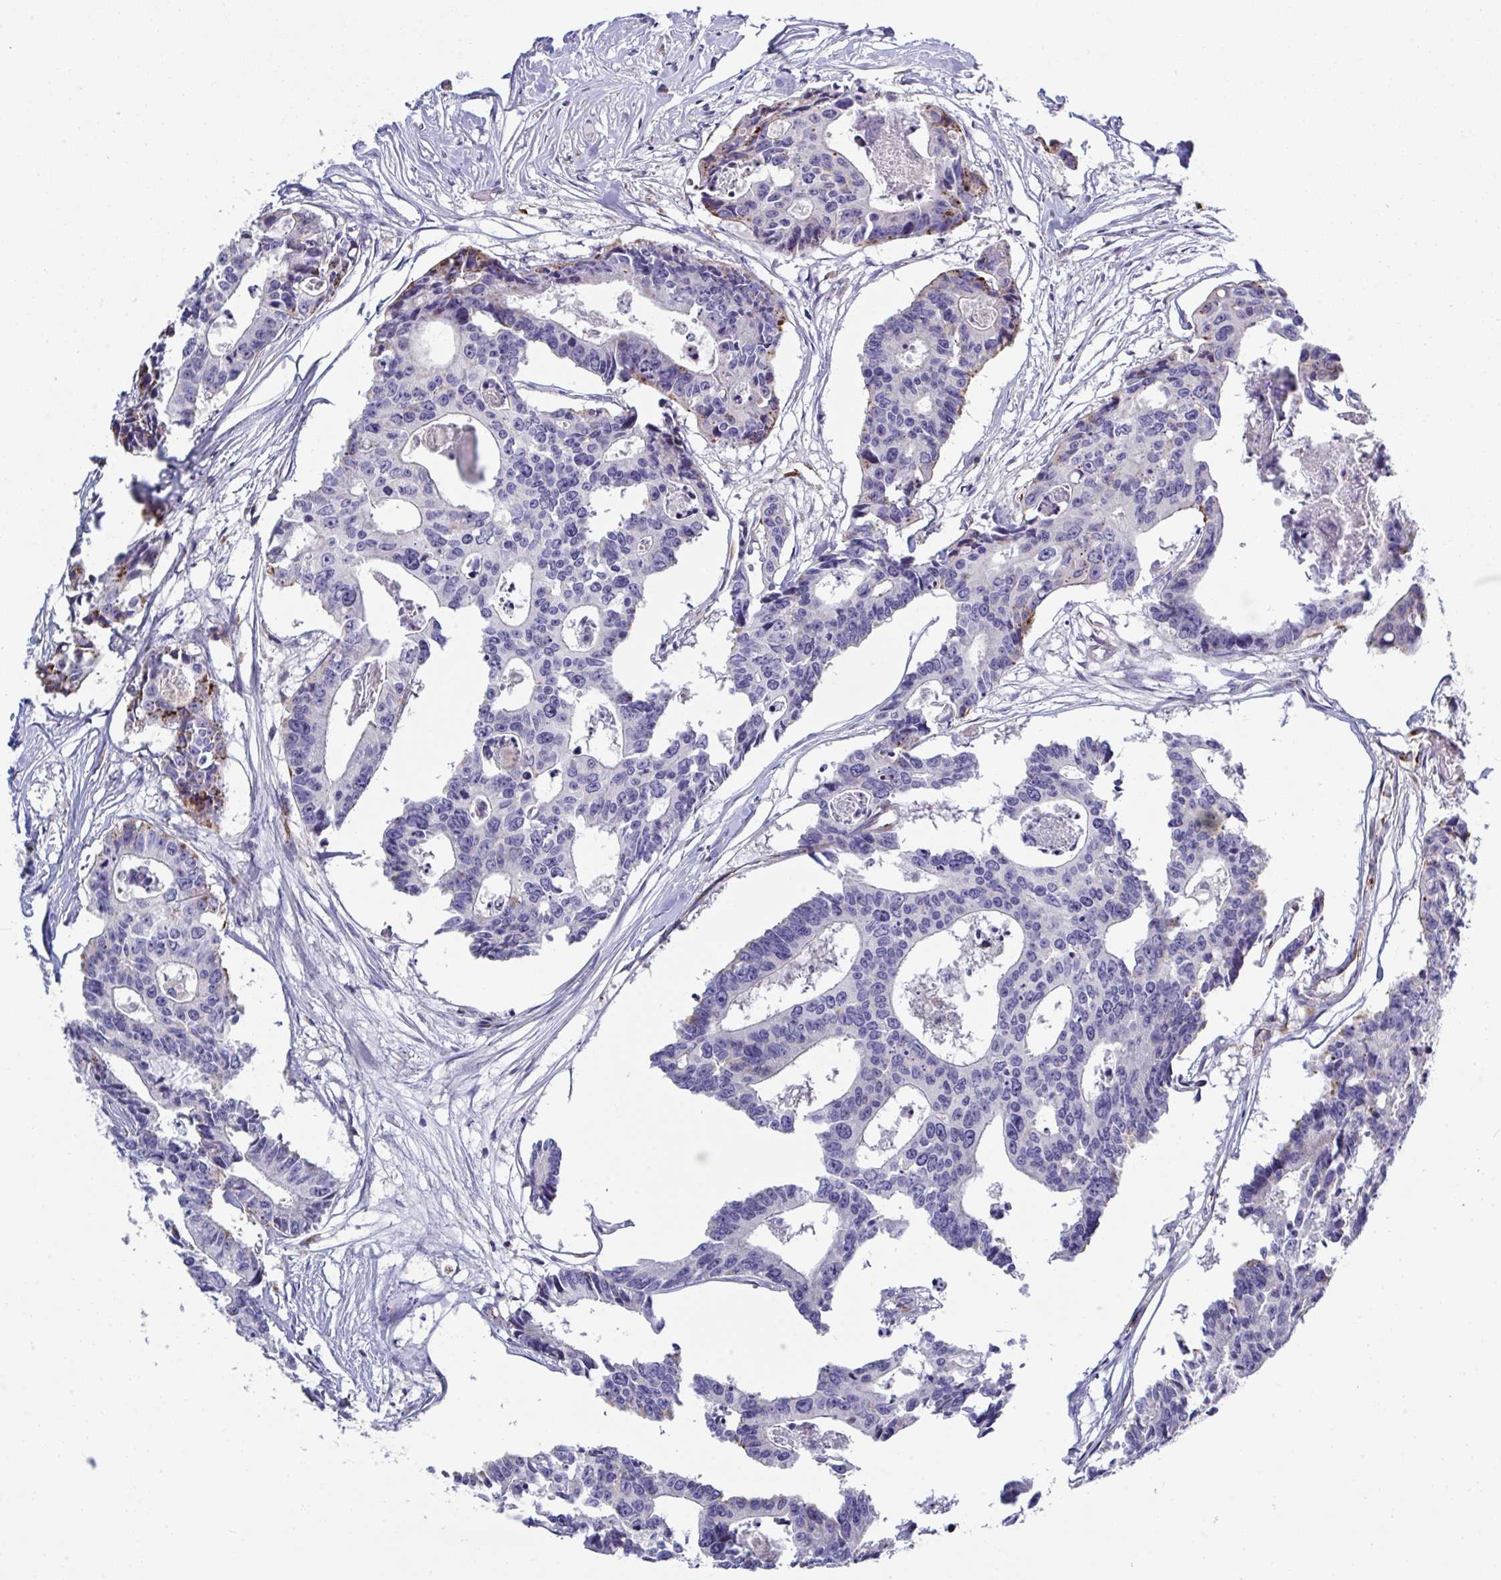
{"staining": {"intensity": "moderate", "quantity": "<25%", "location": "cytoplasmic/membranous"}, "tissue": "colorectal cancer", "cell_type": "Tumor cells", "image_type": "cancer", "snomed": [{"axis": "morphology", "description": "Adenocarcinoma, NOS"}, {"axis": "topography", "description": "Rectum"}], "caption": "Immunohistochemical staining of human colorectal adenocarcinoma displays low levels of moderate cytoplasmic/membranous protein expression in about <25% of tumor cells. (Brightfield microscopy of DAB IHC at high magnification).", "gene": "TOR1AIP2", "patient": {"sex": "male", "age": 57}}